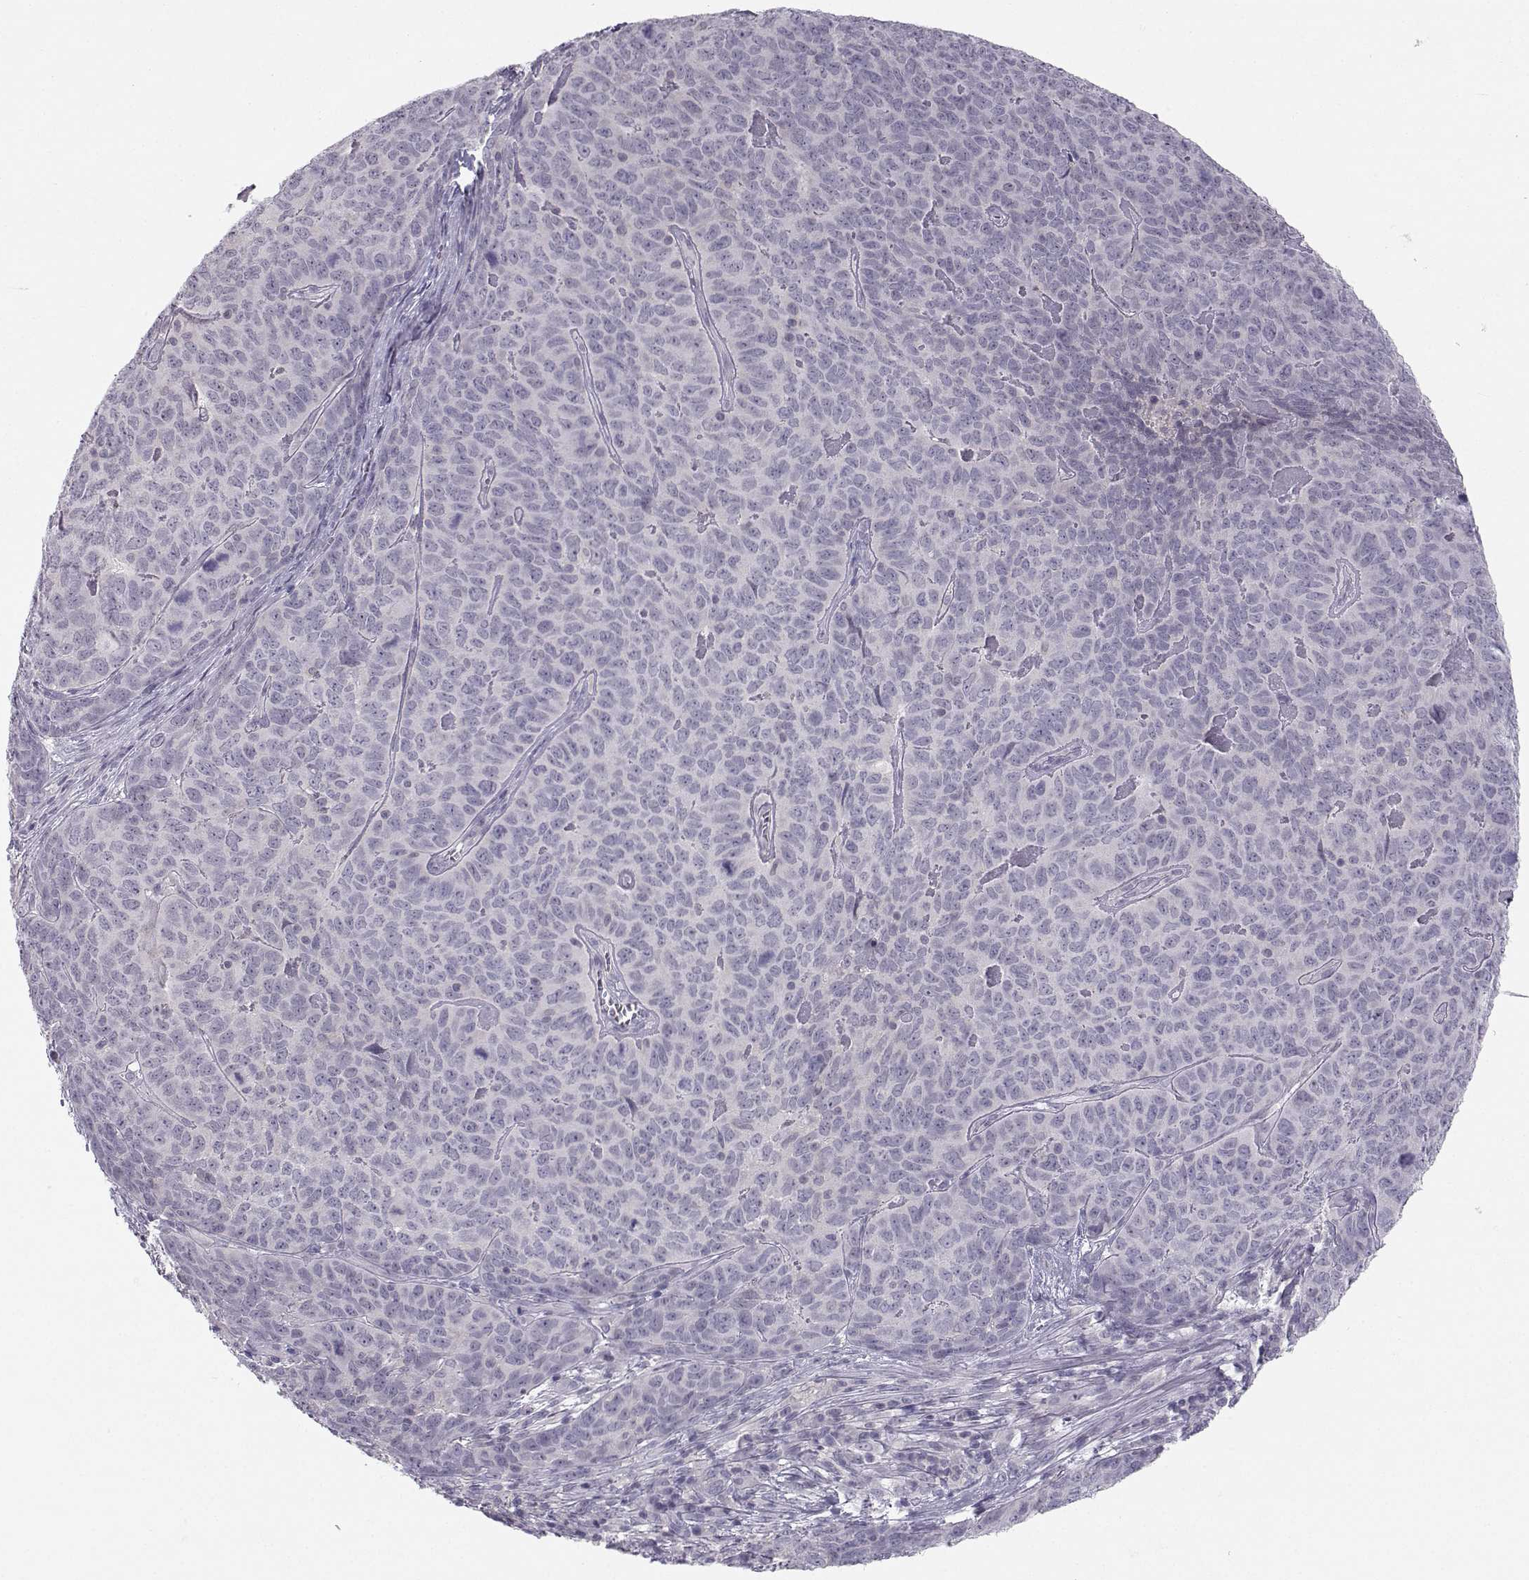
{"staining": {"intensity": "negative", "quantity": "none", "location": "none"}, "tissue": "skin cancer", "cell_type": "Tumor cells", "image_type": "cancer", "snomed": [{"axis": "morphology", "description": "Squamous cell carcinoma, NOS"}, {"axis": "topography", "description": "Skin"}, {"axis": "topography", "description": "Anal"}], "caption": "Skin cancer (squamous cell carcinoma) was stained to show a protein in brown. There is no significant staining in tumor cells.", "gene": "MROH7", "patient": {"sex": "female", "age": 51}}